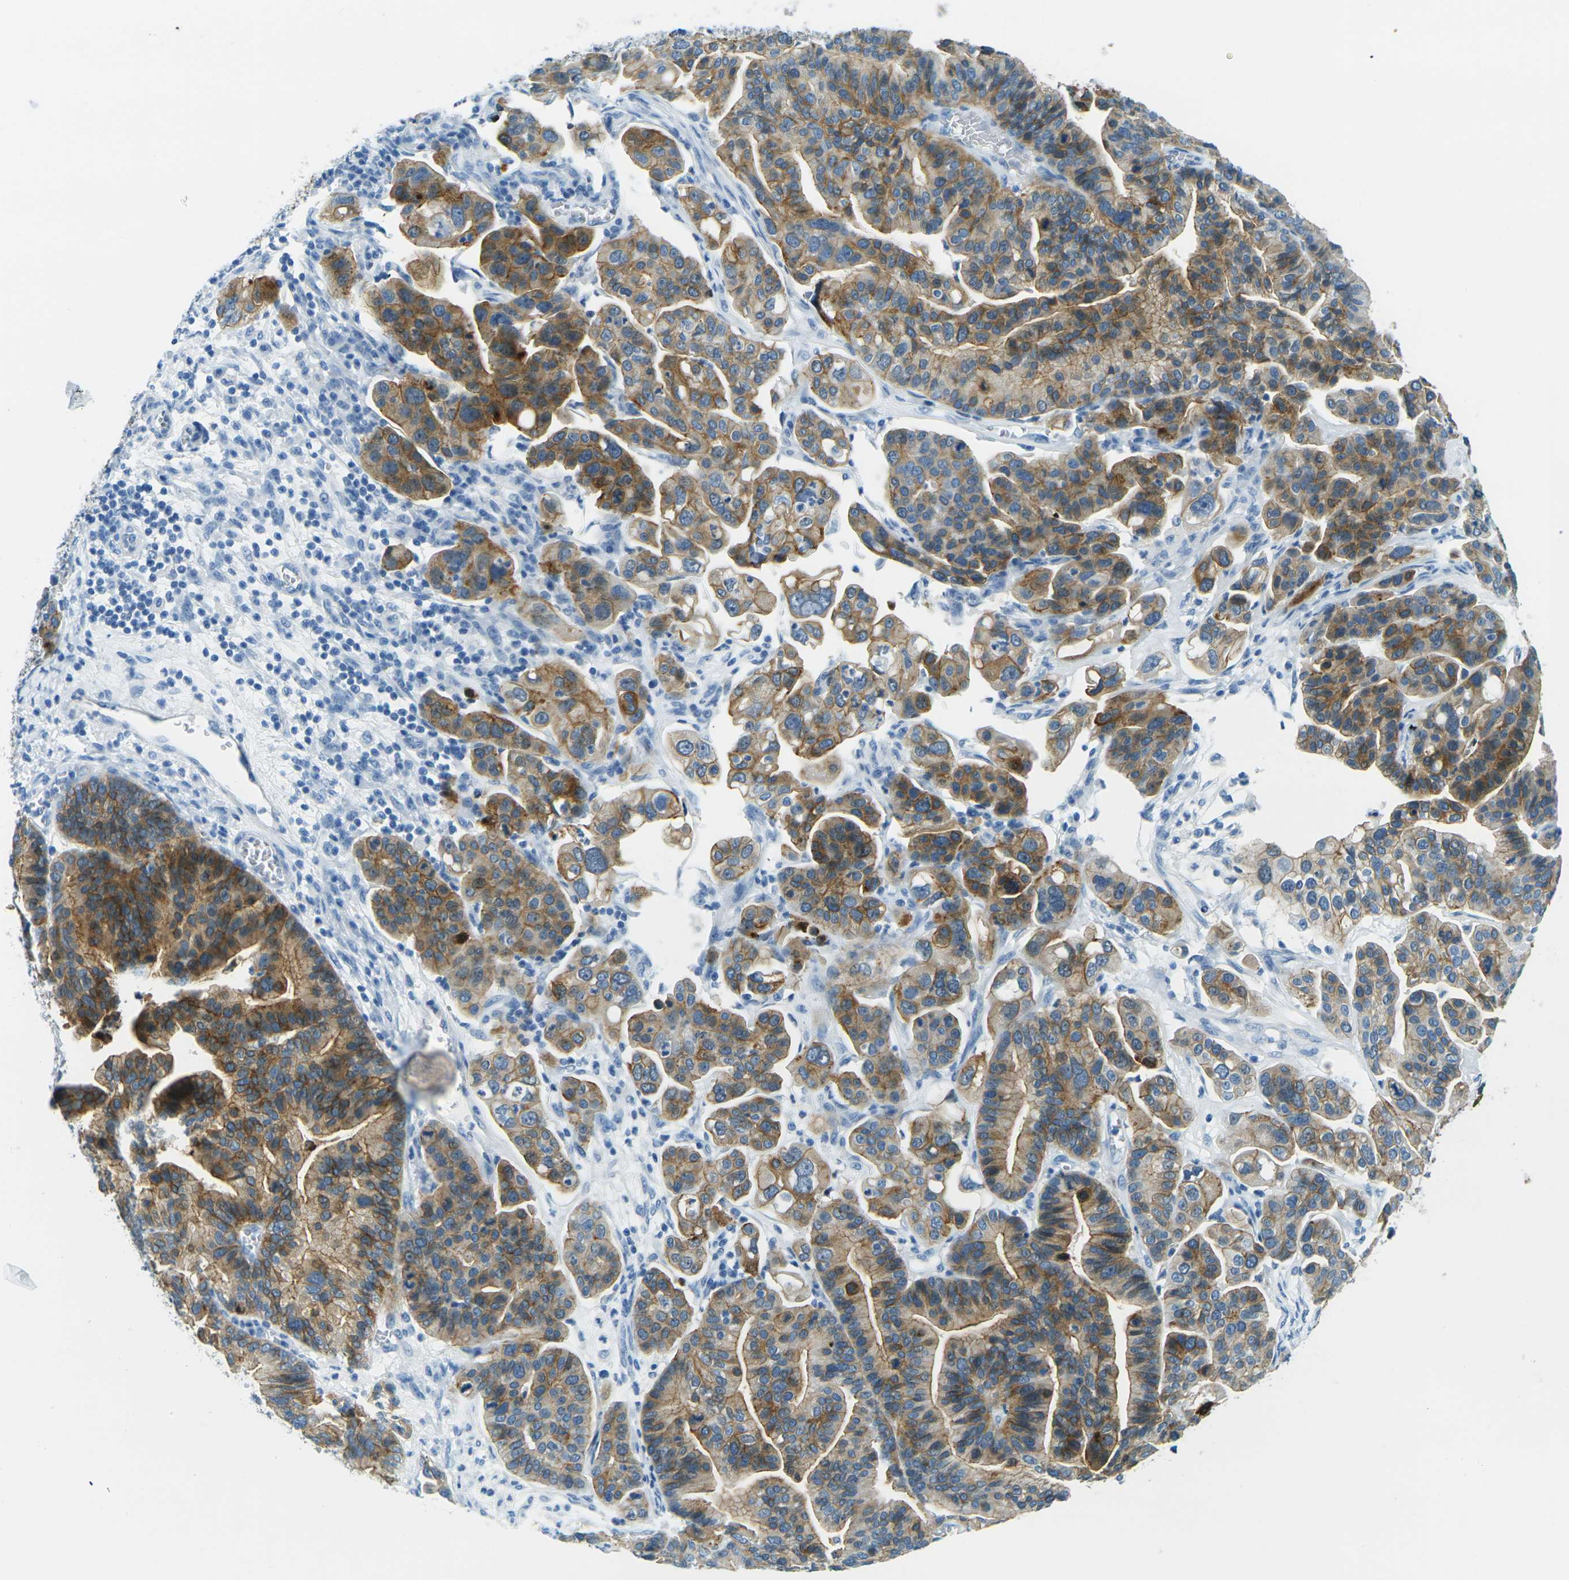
{"staining": {"intensity": "moderate", "quantity": ">75%", "location": "cytoplasmic/membranous"}, "tissue": "ovarian cancer", "cell_type": "Tumor cells", "image_type": "cancer", "snomed": [{"axis": "morphology", "description": "Cystadenocarcinoma, serous, NOS"}, {"axis": "topography", "description": "Ovary"}], "caption": "A medium amount of moderate cytoplasmic/membranous staining is seen in approximately >75% of tumor cells in ovarian cancer tissue. The staining is performed using DAB (3,3'-diaminobenzidine) brown chromogen to label protein expression. The nuclei are counter-stained blue using hematoxylin.", "gene": "OCLN", "patient": {"sex": "female", "age": 56}}